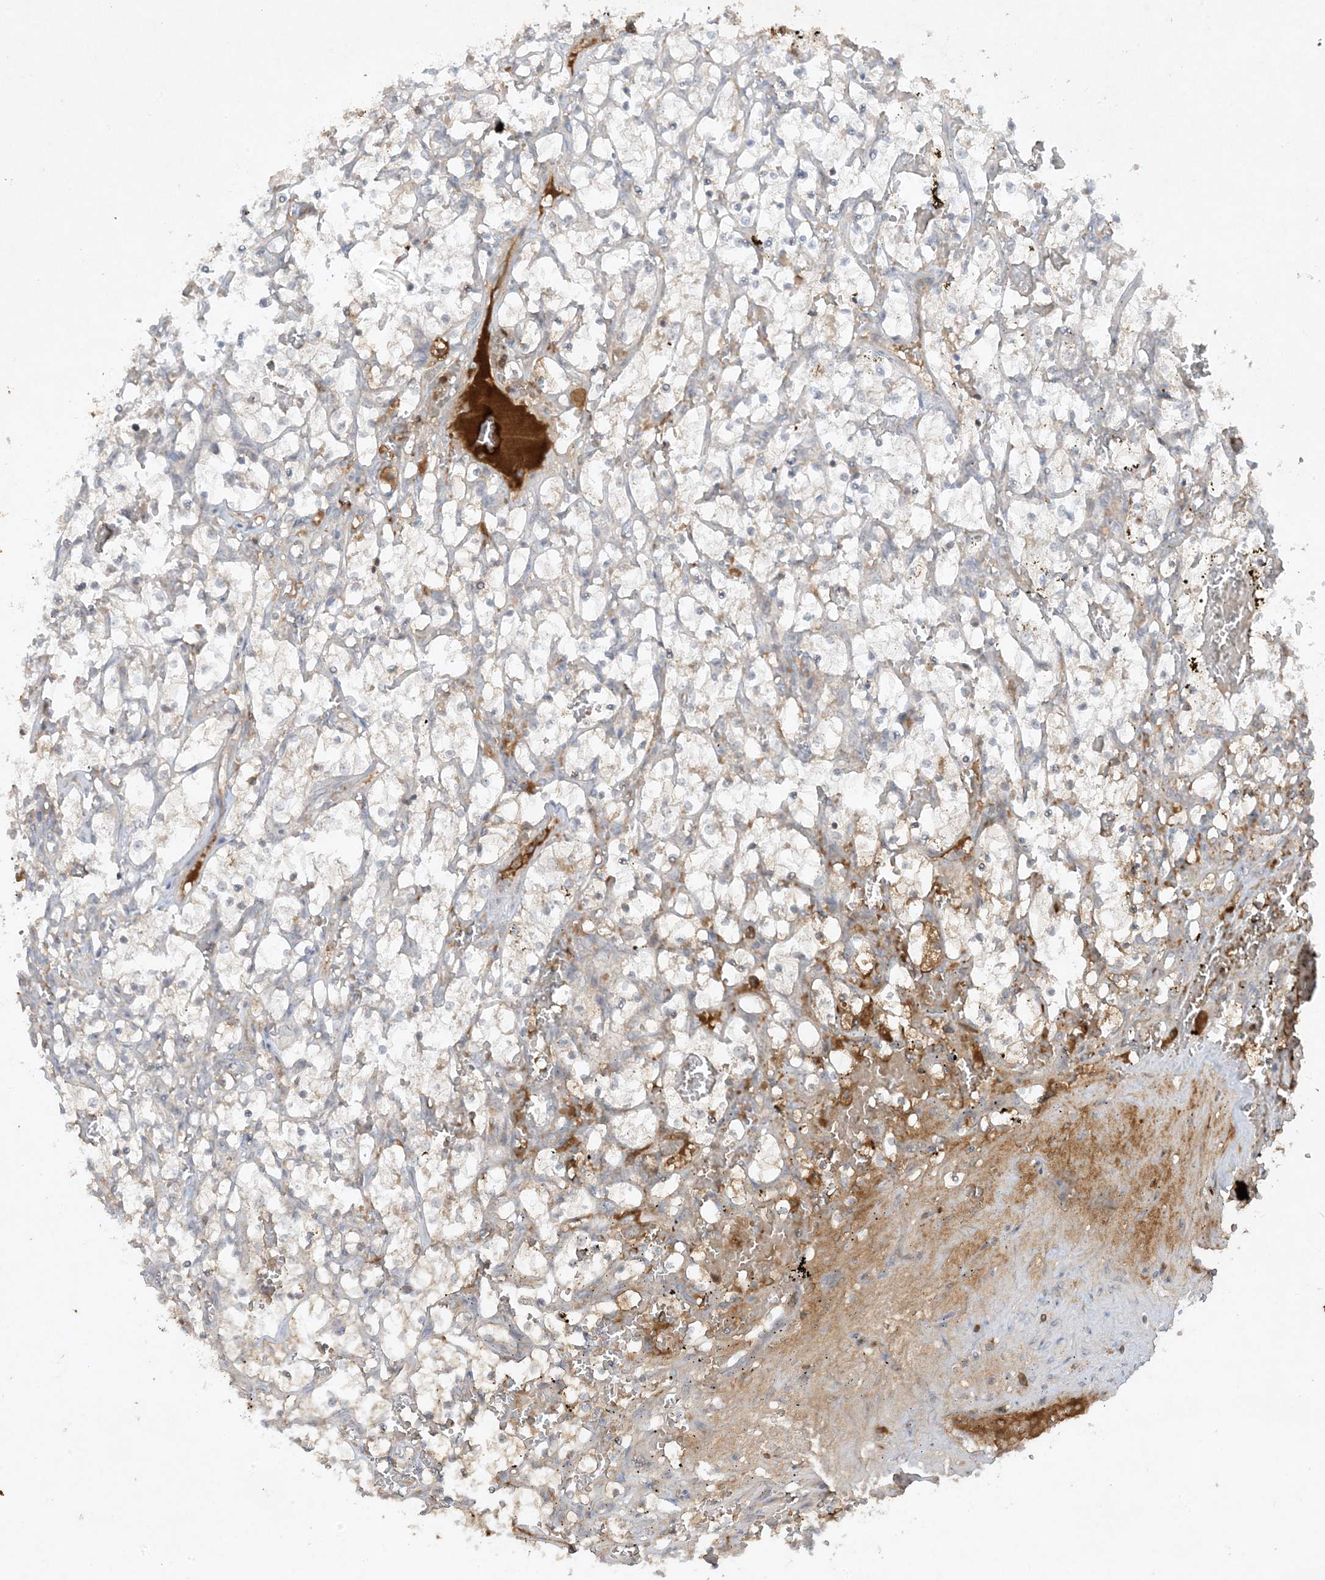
{"staining": {"intensity": "negative", "quantity": "none", "location": "none"}, "tissue": "renal cancer", "cell_type": "Tumor cells", "image_type": "cancer", "snomed": [{"axis": "morphology", "description": "Adenocarcinoma, NOS"}, {"axis": "topography", "description": "Kidney"}], "caption": "Tumor cells show no significant positivity in renal adenocarcinoma.", "gene": "FETUB", "patient": {"sex": "female", "age": 69}}